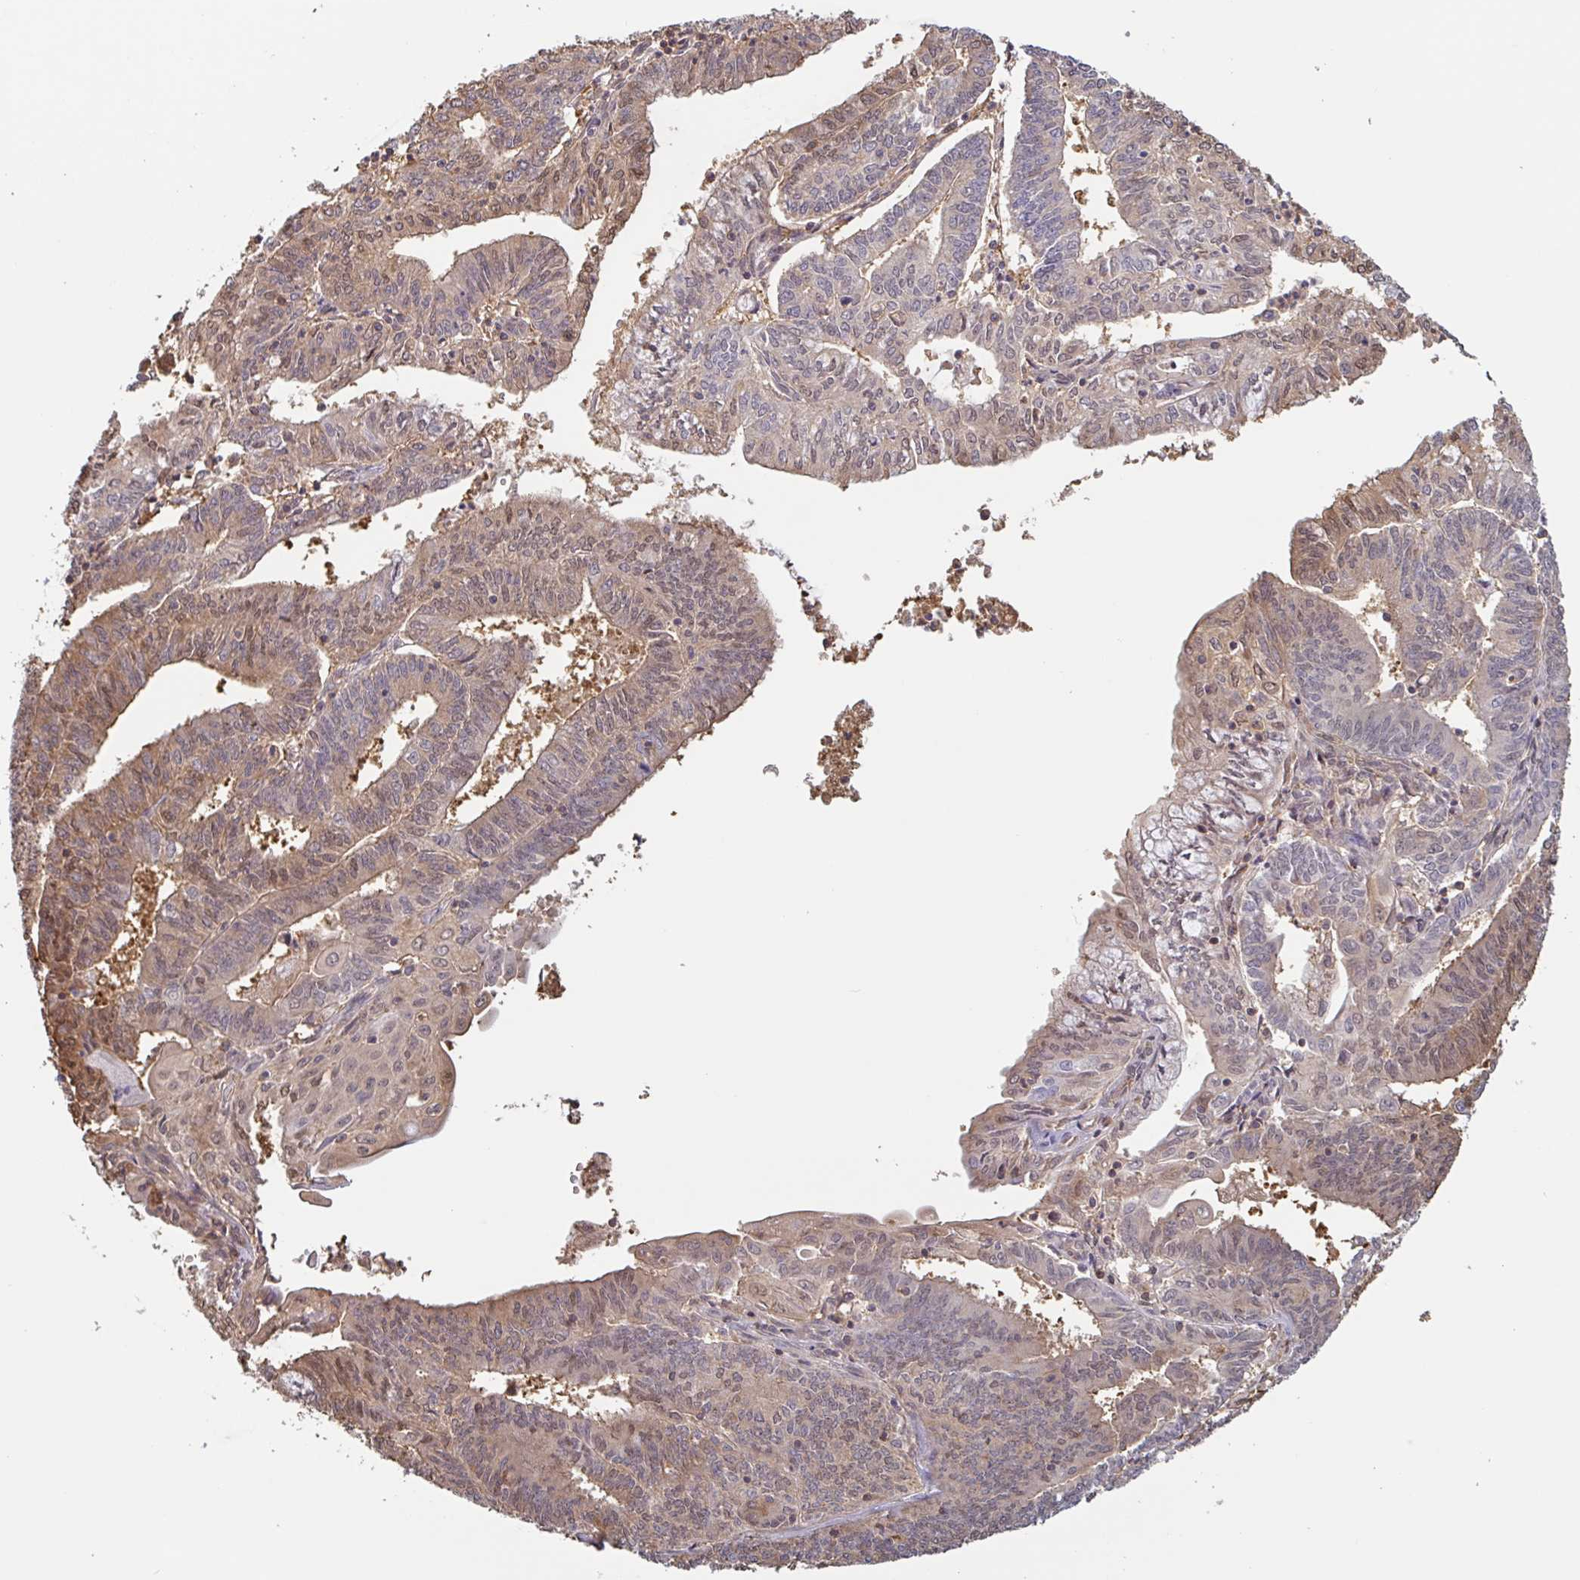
{"staining": {"intensity": "moderate", "quantity": "<25%", "location": "cytoplasmic/membranous,nuclear"}, "tissue": "endometrial cancer", "cell_type": "Tumor cells", "image_type": "cancer", "snomed": [{"axis": "morphology", "description": "Adenocarcinoma, NOS"}, {"axis": "topography", "description": "Endometrium"}], "caption": "Moderate cytoplasmic/membranous and nuclear protein expression is present in about <25% of tumor cells in endometrial cancer.", "gene": "OTOP2", "patient": {"sex": "female", "age": 61}}